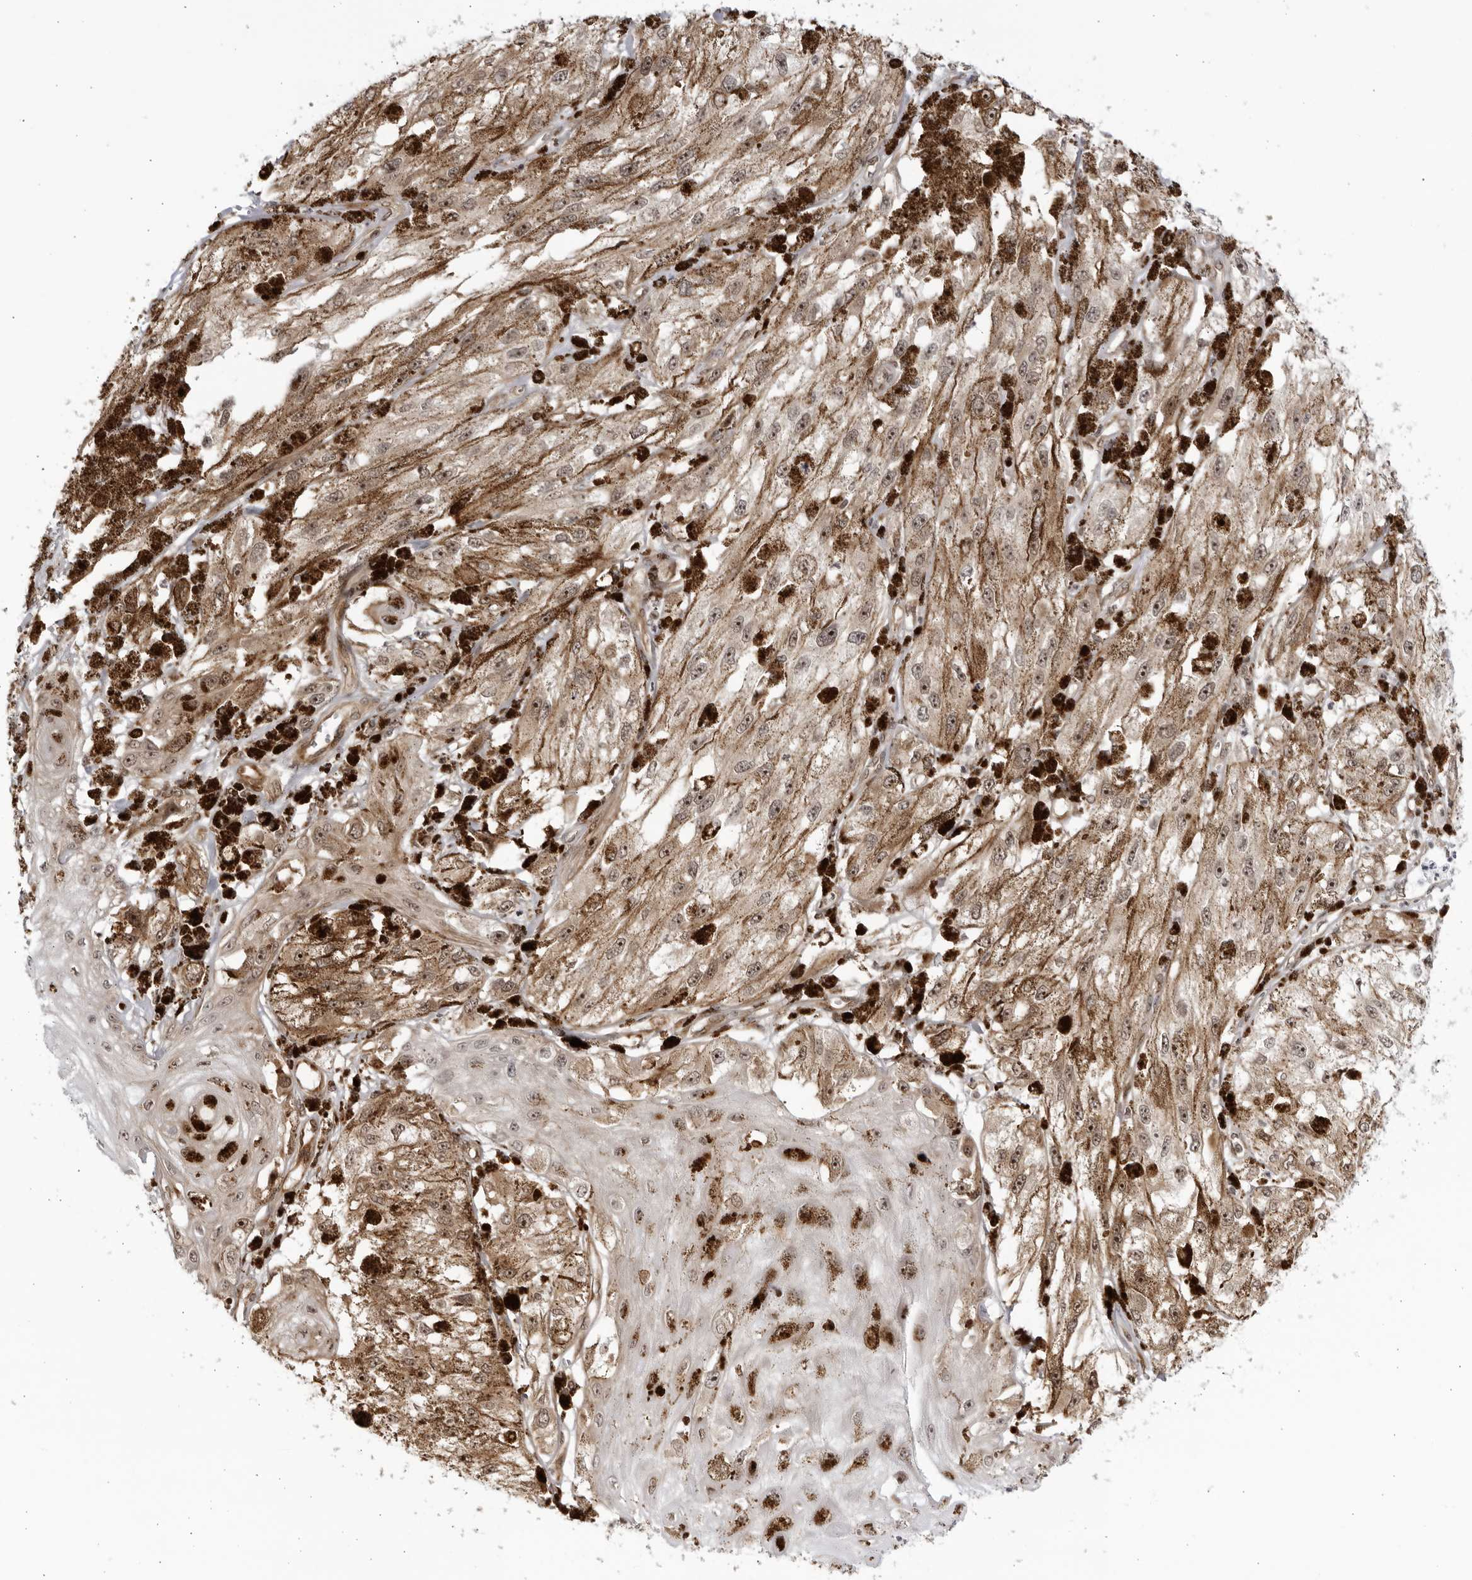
{"staining": {"intensity": "moderate", "quantity": ">75%", "location": "cytoplasmic/membranous,nuclear"}, "tissue": "melanoma", "cell_type": "Tumor cells", "image_type": "cancer", "snomed": [{"axis": "morphology", "description": "Malignant melanoma, NOS"}, {"axis": "topography", "description": "Skin"}], "caption": "Melanoma tissue shows moderate cytoplasmic/membranous and nuclear expression in about >75% of tumor cells, visualized by immunohistochemistry.", "gene": "CNBD1", "patient": {"sex": "male", "age": 88}}